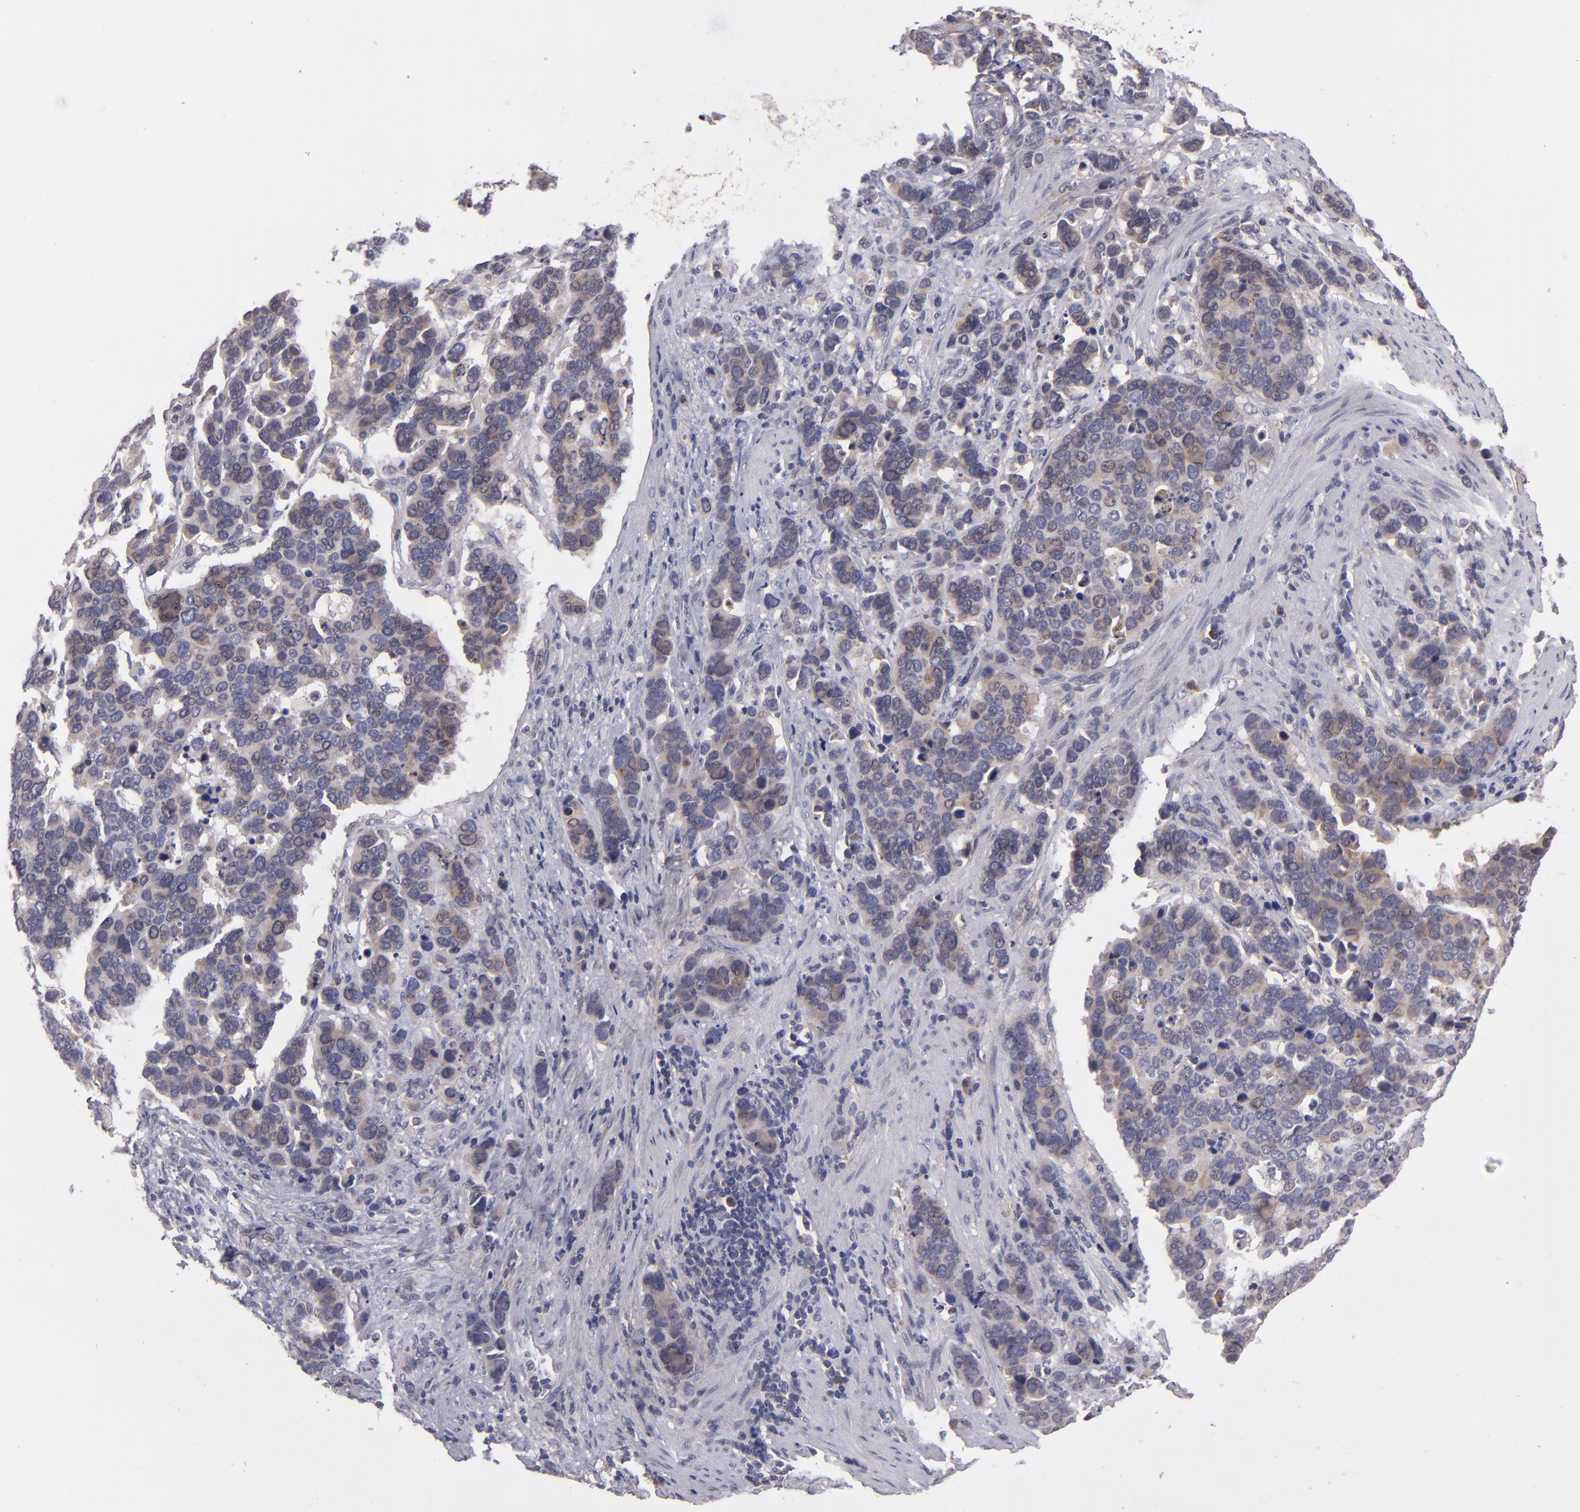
{"staining": {"intensity": "weak", "quantity": "<25%", "location": "cytoplasmic/membranous"}, "tissue": "stomach cancer", "cell_type": "Tumor cells", "image_type": "cancer", "snomed": [{"axis": "morphology", "description": "Adenocarcinoma, NOS"}, {"axis": "topography", "description": "Stomach, upper"}], "caption": "This is a histopathology image of IHC staining of adenocarcinoma (stomach), which shows no staining in tumor cells.", "gene": "IL12A", "patient": {"sex": "male", "age": 71}}